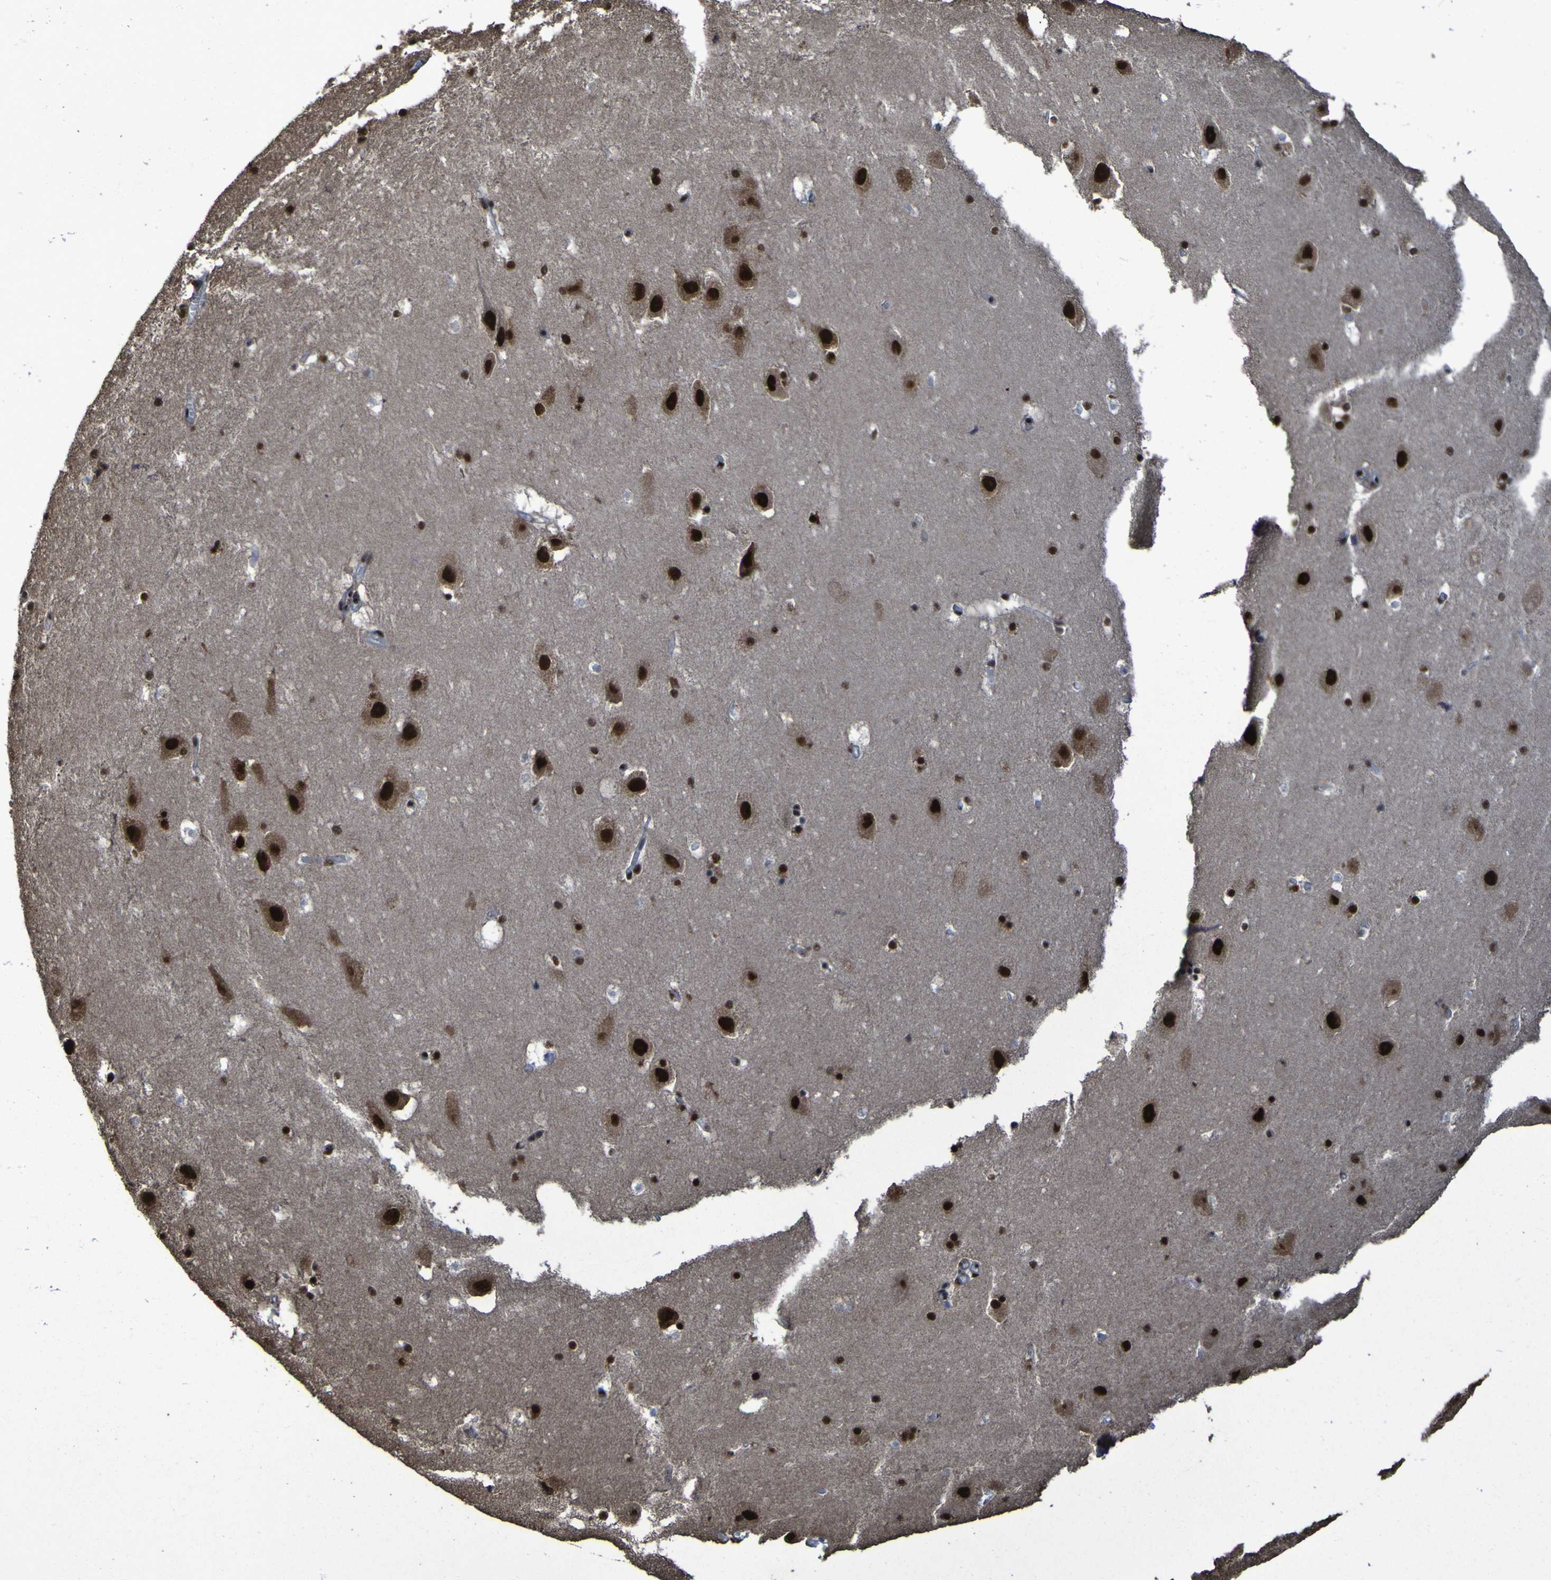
{"staining": {"intensity": "strong", "quantity": ">75%", "location": "nuclear"}, "tissue": "hippocampus", "cell_type": "Glial cells", "image_type": "normal", "snomed": [{"axis": "morphology", "description": "Normal tissue, NOS"}, {"axis": "topography", "description": "Hippocampus"}], "caption": "Protein analysis of unremarkable hippocampus exhibits strong nuclear expression in about >75% of glial cells.", "gene": "HNRNPR", "patient": {"sex": "male", "age": 45}}